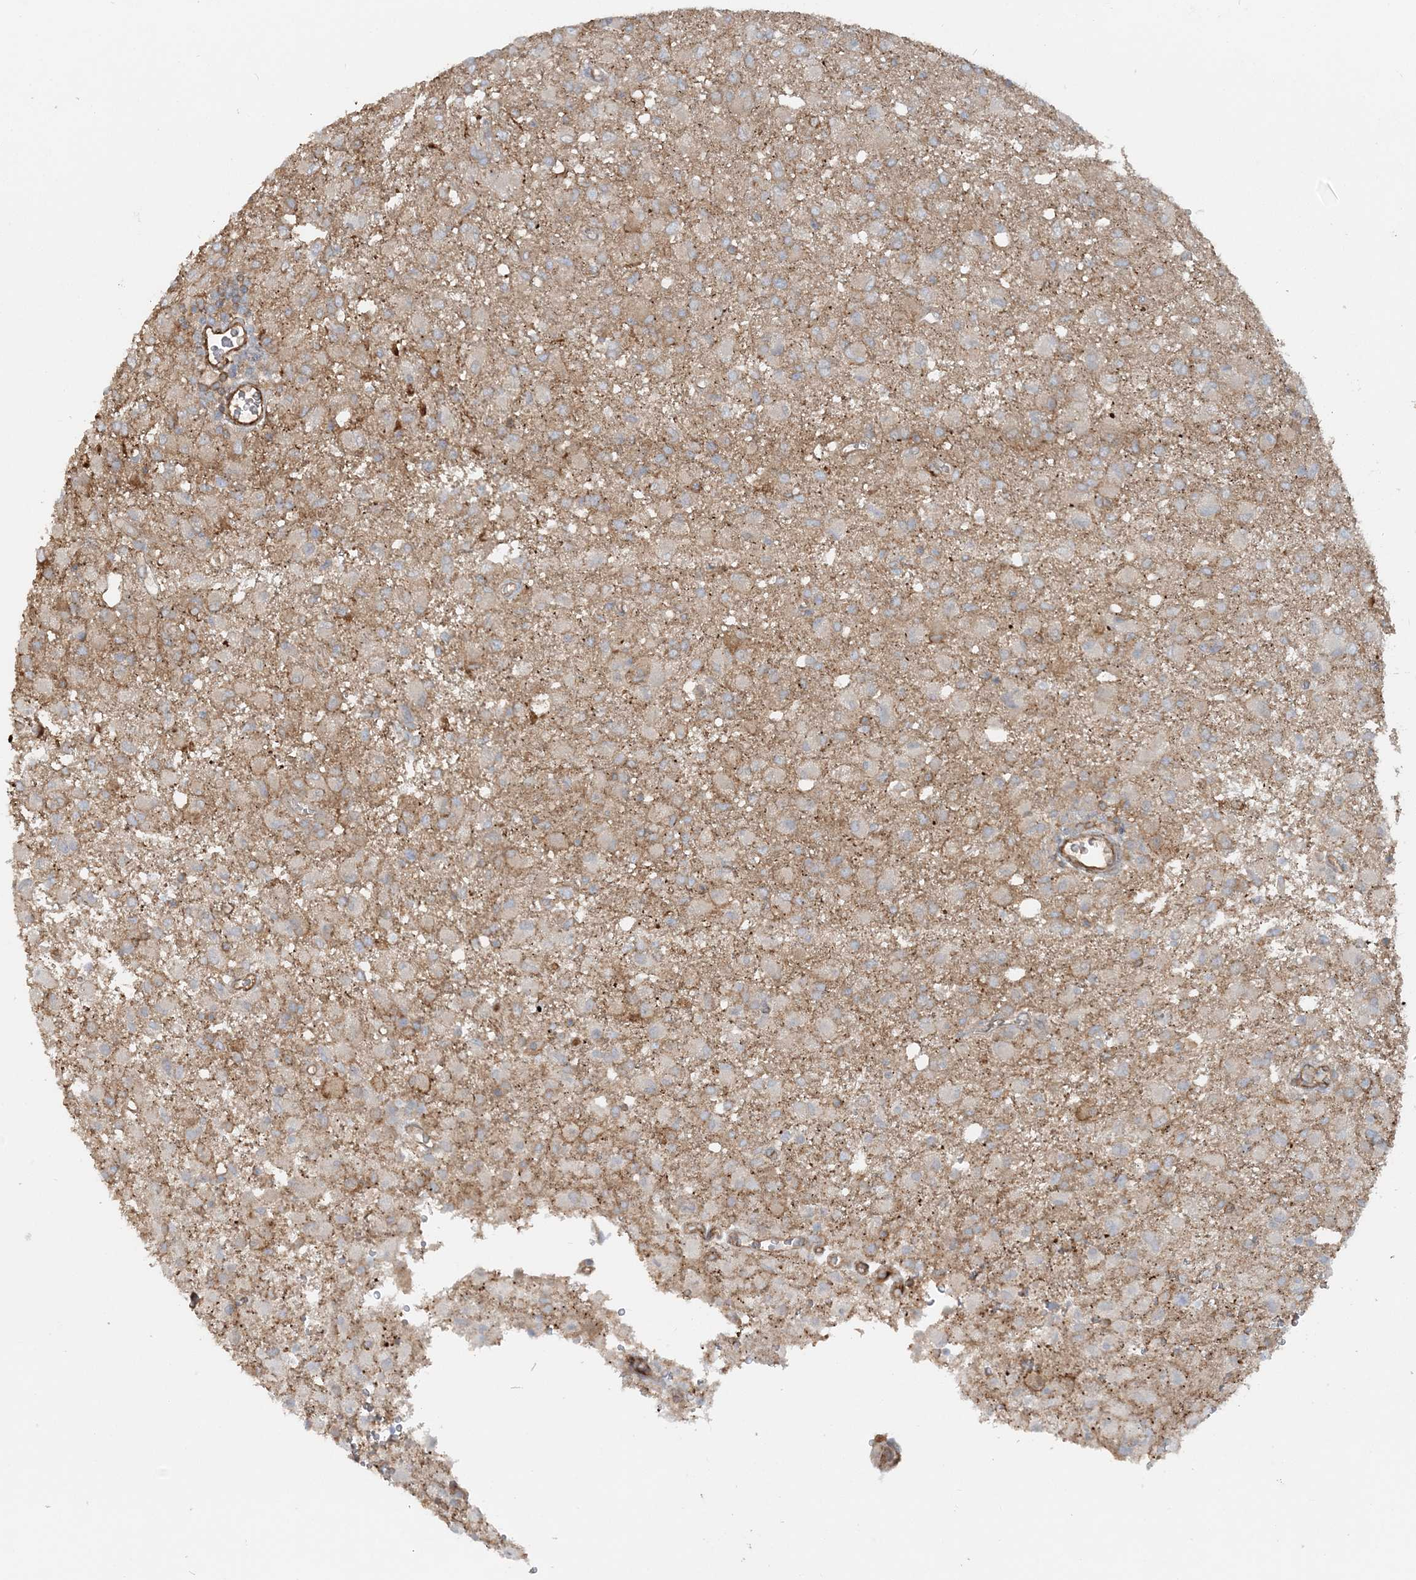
{"staining": {"intensity": "moderate", "quantity": "<25%", "location": "cytoplasmic/membranous"}, "tissue": "glioma", "cell_type": "Tumor cells", "image_type": "cancer", "snomed": [{"axis": "morphology", "description": "Glioma, malignant, High grade"}, {"axis": "topography", "description": "Brain"}], "caption": "High-grade glioma (malignant) tissue exhibits moderate cytoplasmic/membranous positivity in about <25% of tumor cells, visualized by immunohistochemistry.", "gene": "DSTN", "patient": {"sex": "female", "age": 57}}